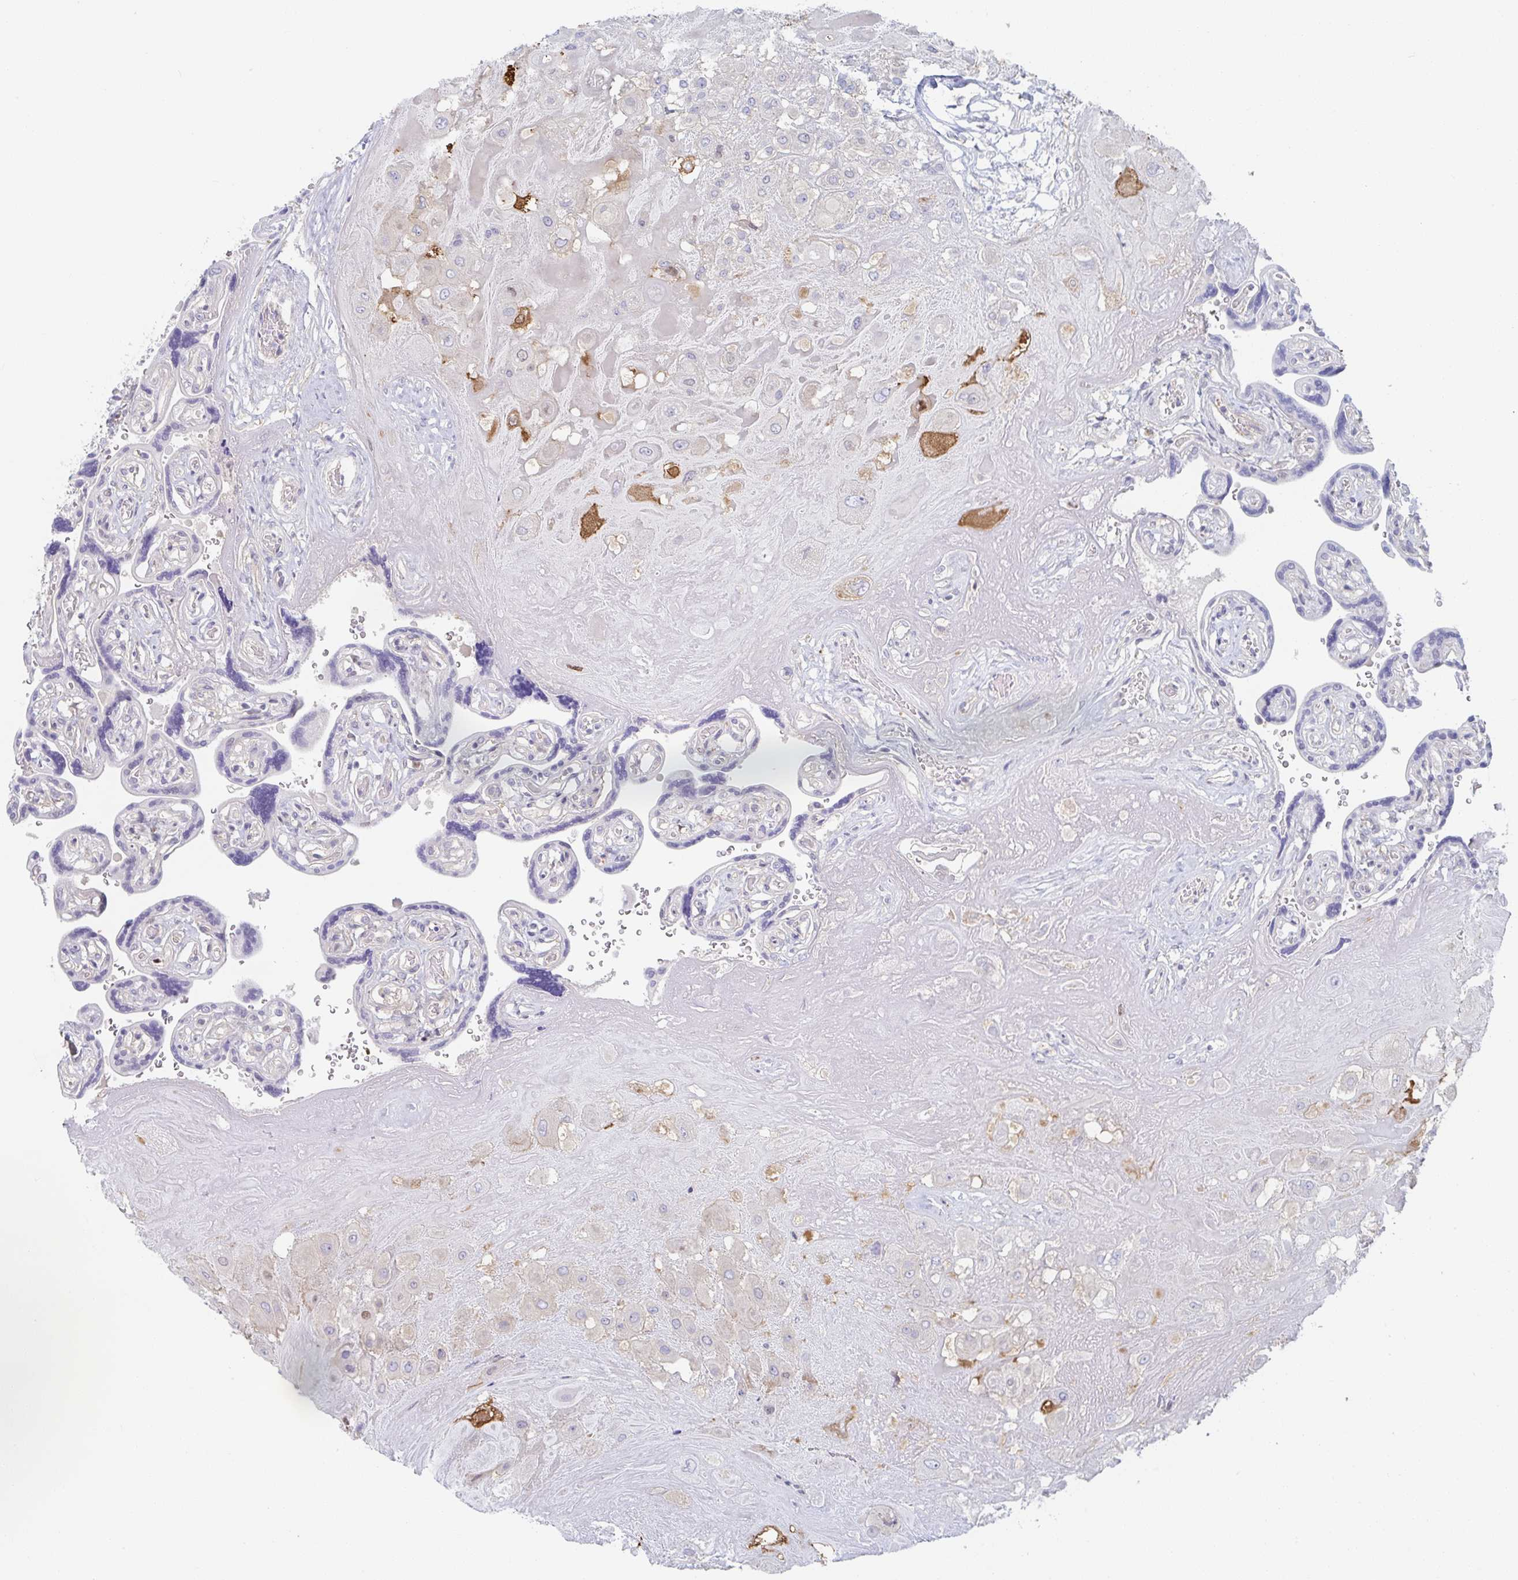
{"staining": {"intensity": "moderate", "quantity": "<25%", "location": "cytoplasmic/membranous,nuclear"}, "tissue": "placenta", "cell_type": "Decidual cells", "image_type": "normal", "snomed": [{"axis": "morphology", "description": "Normal tissue, NOS"}, {"axis": "topography", "description": "Placenta"}], "caption": "Immunohistochemistry of unremarkable human placenta demonstrates low levels of moderate cytoplasmic/membranous,nuclear expression in about <25% of decidual cells.", "gene": "AMPD2", "patient": {"sex": "female", "age": 32}}